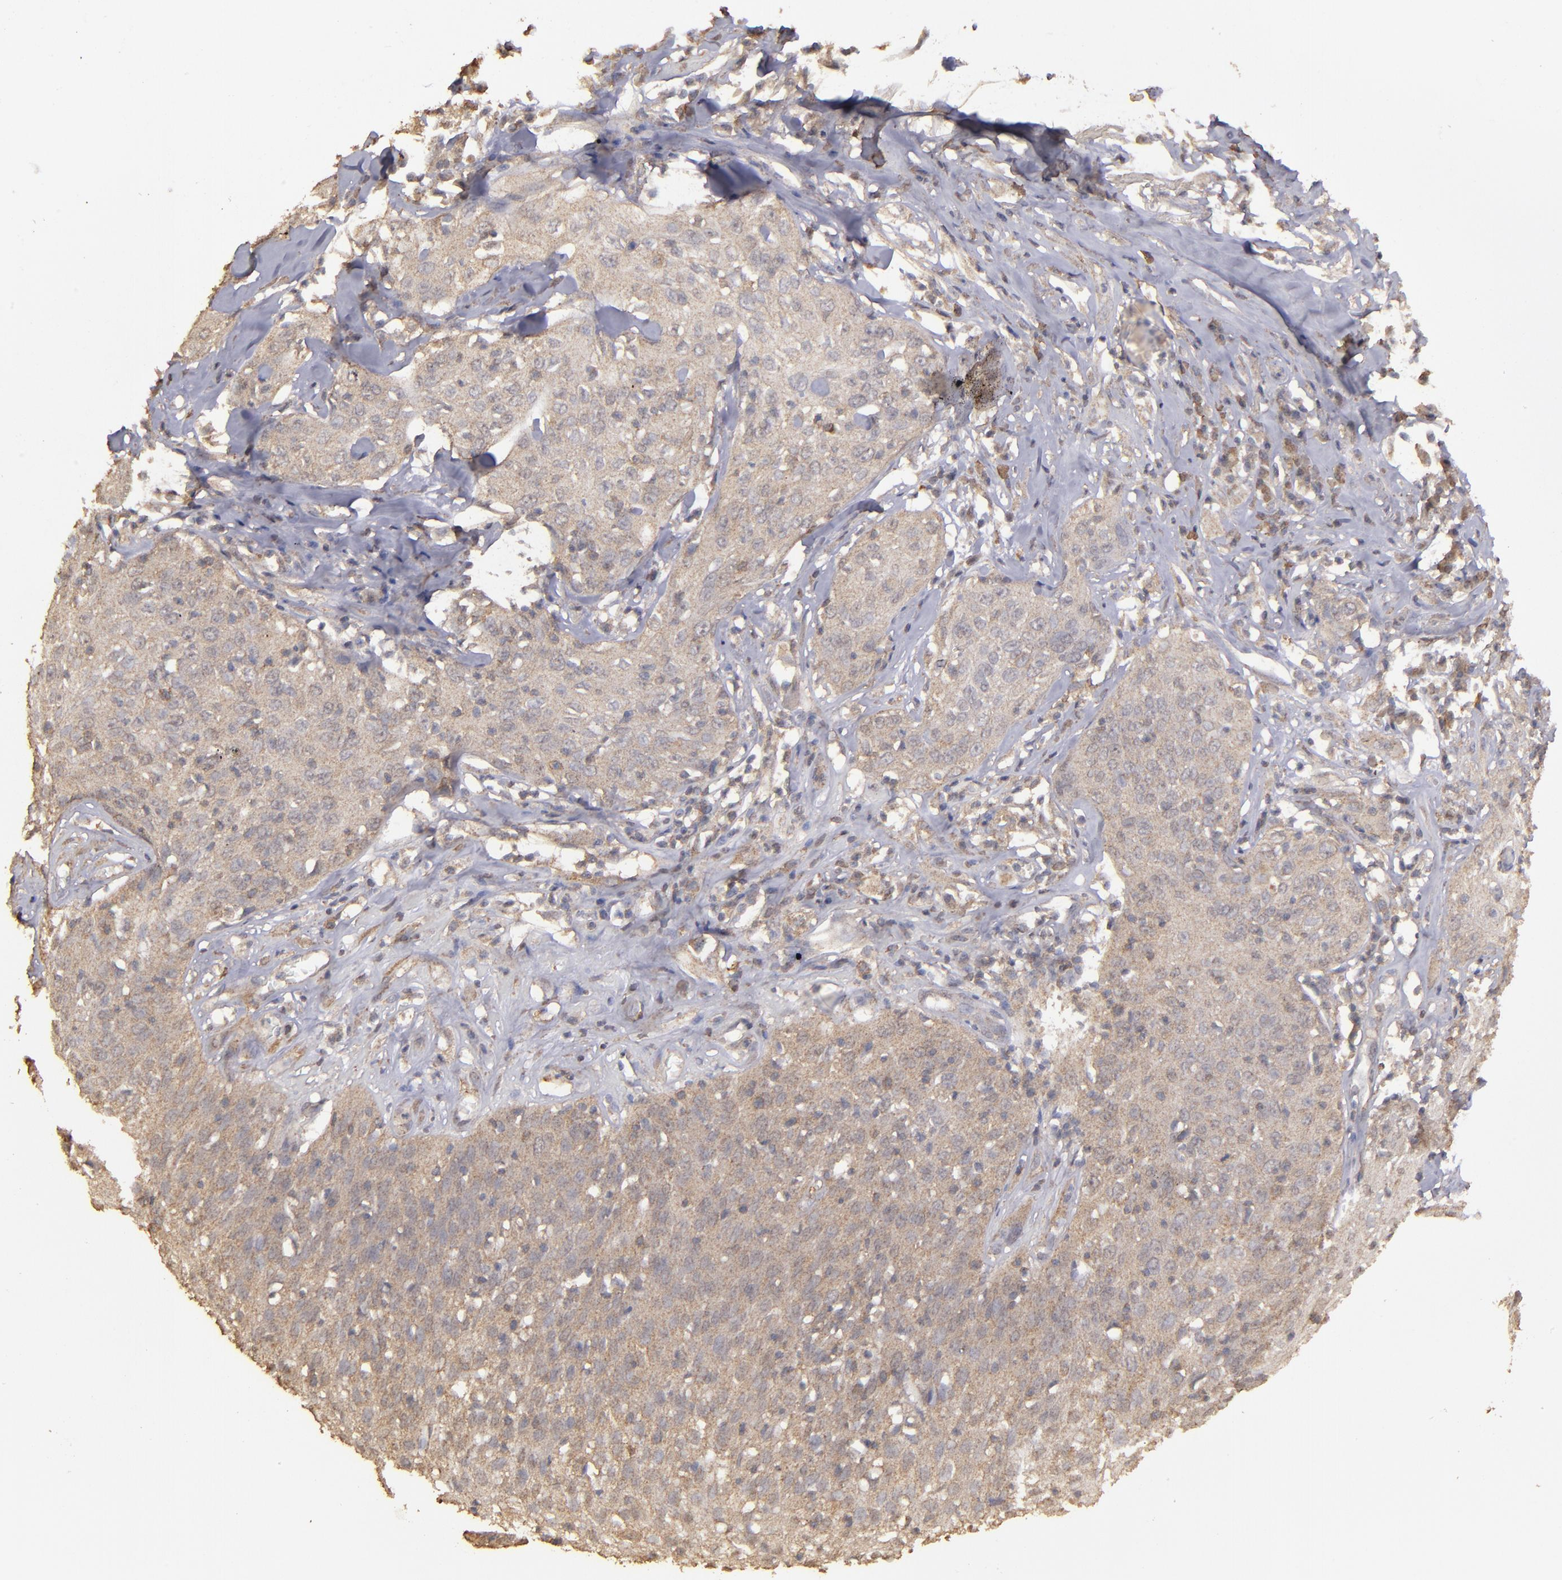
{"staining": {"intensity": "weak", "quantity": "25%-75%", "location": "cytoplasmic/membranous"}, "tissue": "skin cancer", "cell_type": "Tumor cells", "image_type": "cancer", "snomed": [{"axis": "morphology", "description": "Squamous cell carcinoma, NOS"}, {"axis": "topography", "description": "Skin"}], "caption": "Immunohistochemical staining of human skin squamous cell carcinoma exhibits low levels of weak cytoplasmic/membranous expression in approximately 25%-75% of tumor cells.", "gene": "FAT1", "patient": {"sex": "male", "age": 65}}